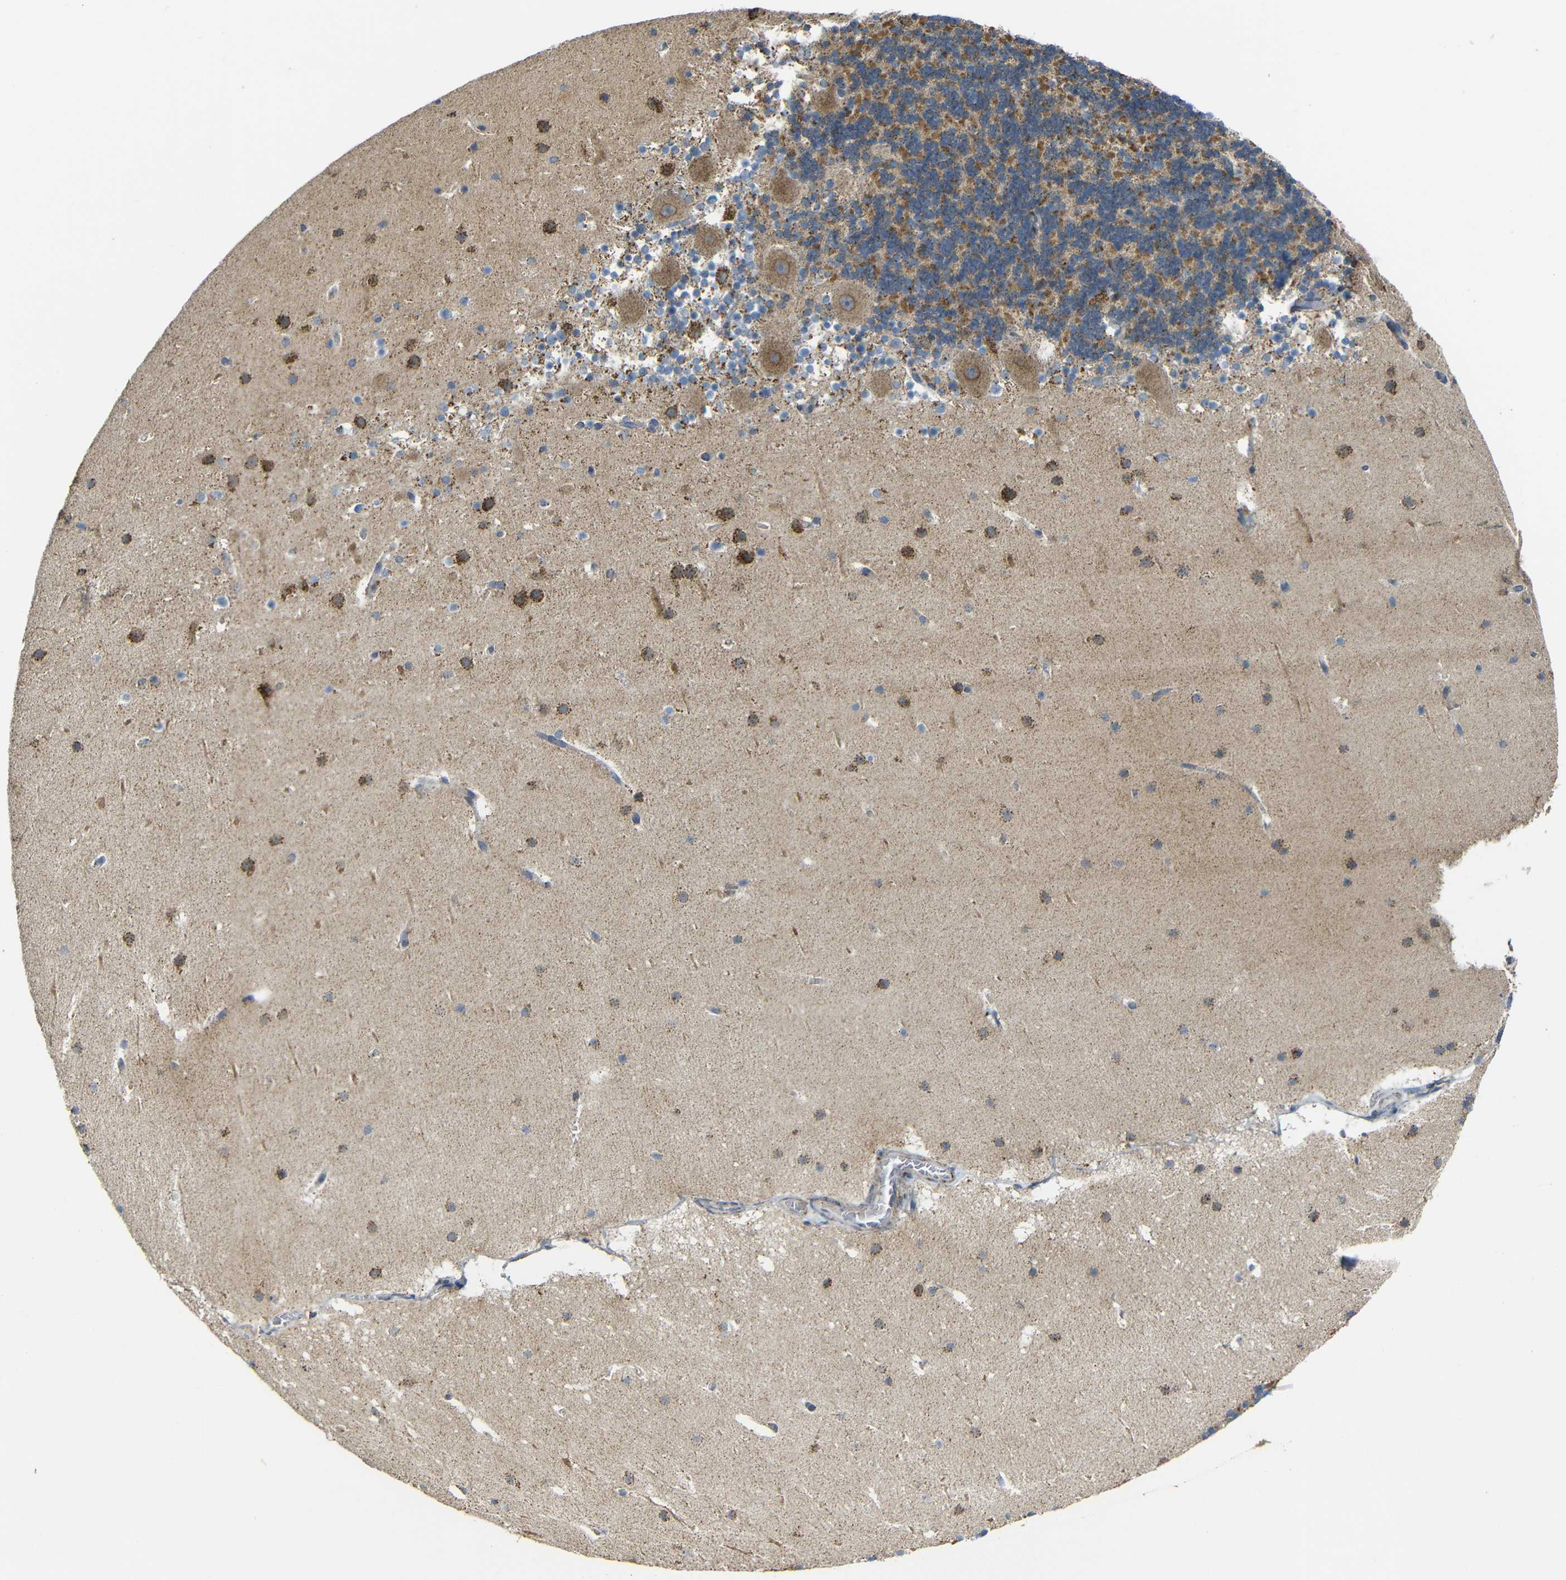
{"staining": {"intensity": "moderate", "quantity": ">75%", "location": "cytoplasmic/membranous"}, "tissue": "cerebellum", "cell_type": "Cells in granular layer", "image_type": "normal", "snomed": [{"axis": "morphology", "description": "Normal tissue, NOS"}, {"axis": "topography", "description": "Cerebellum"}], "caption": "The image displays immunohistochemical staining of benign cerebellum. There is moderate cytoplasmic/membranous staining is seen in approximately >75% of cells in granular layer.", "gene": "NR3C2", "patient": {"sex": "male", "age": 45}}